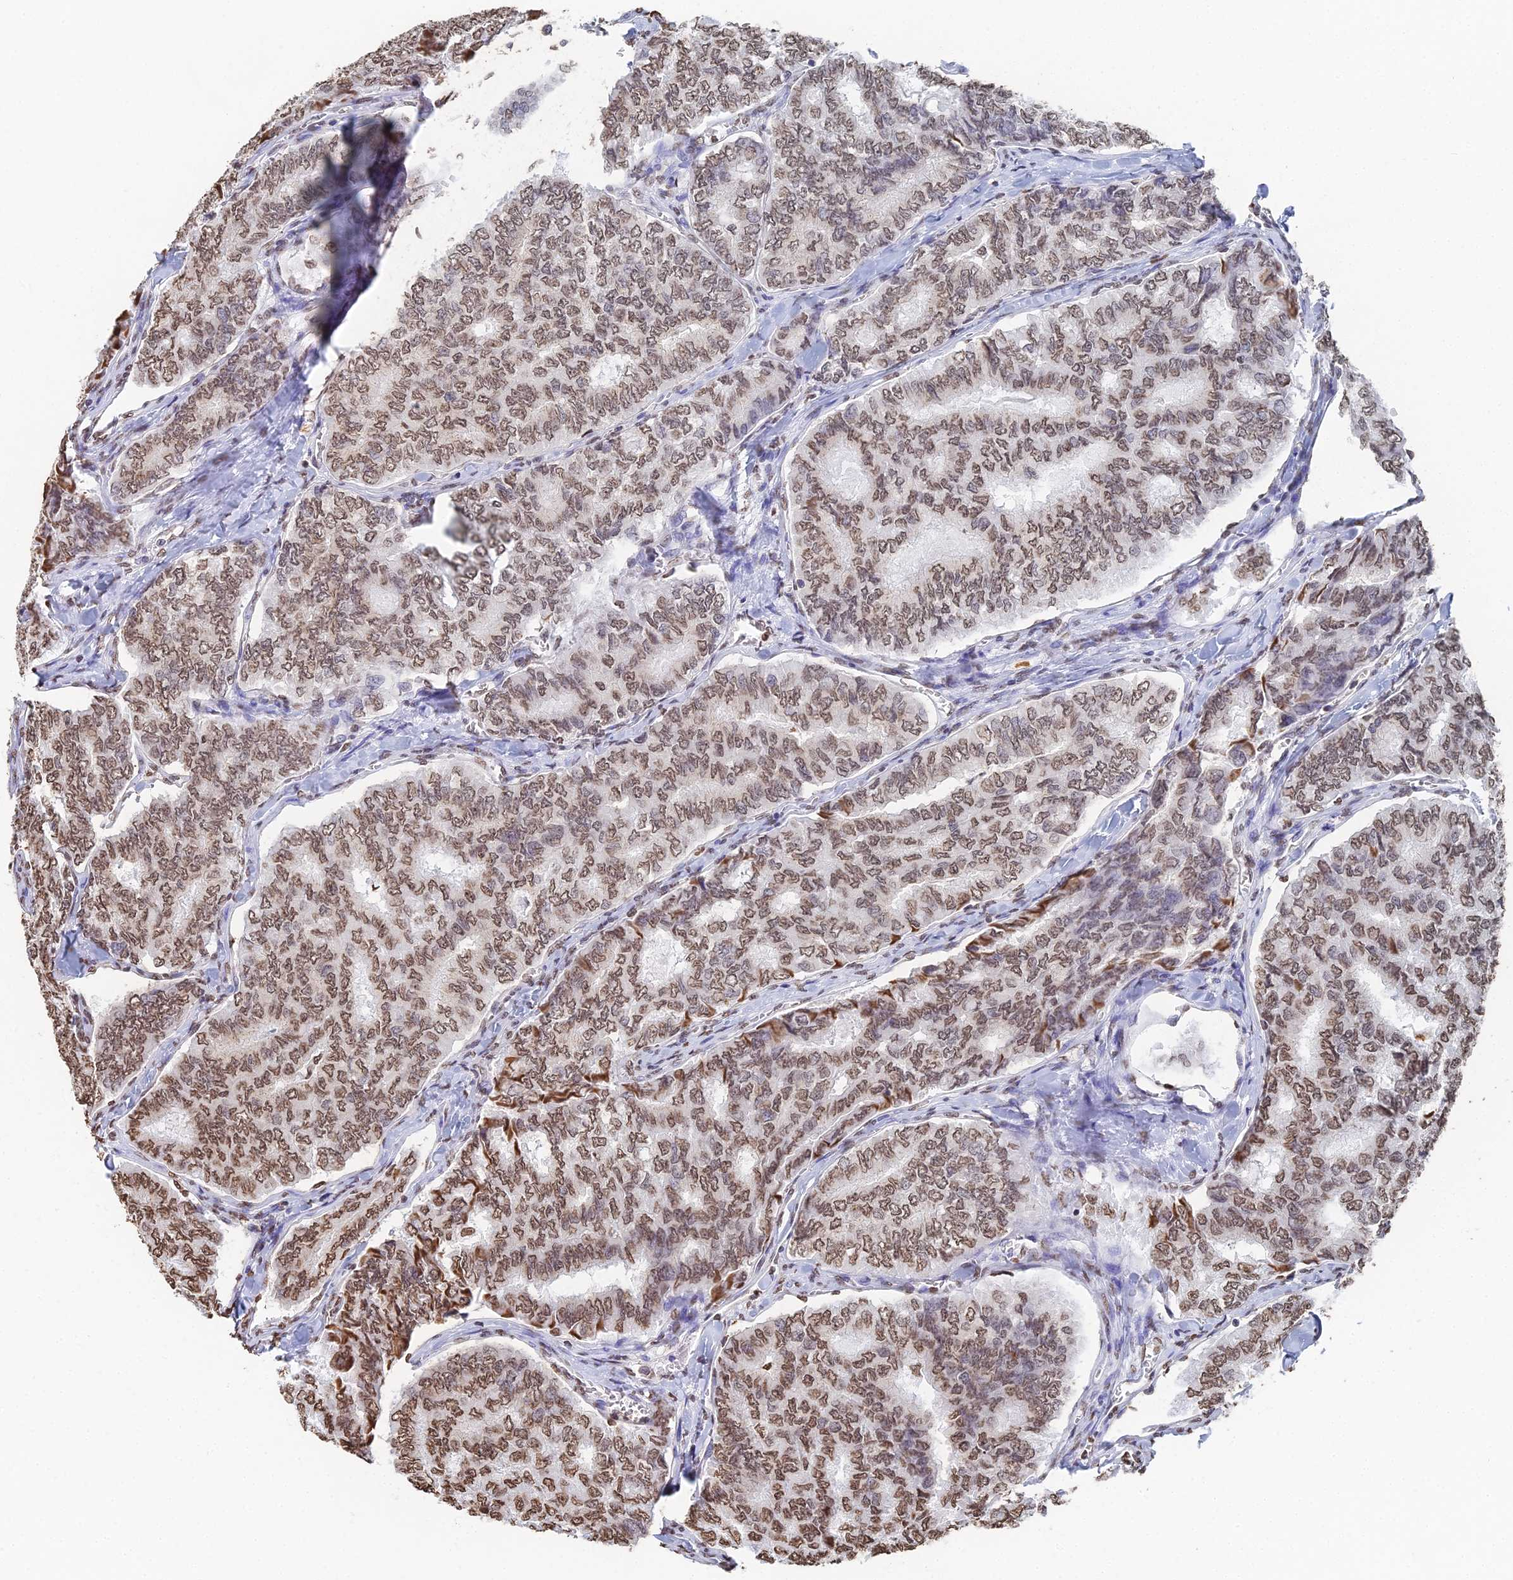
{"staining": {"intensity": "moderate", "quantity": ">75%", "location": "nuclear"}, "tissue": "thyroid cancer", "cell_type": "Tumor cells", "image_type": "cancer", "snomed": [{"axis": "morphology", "description": "Papillary adenocarcinoma, NOS"}, {"axis": "topography", "description": "Thyroid gland"}], "caption": "Brown immunohistochemical staining in human thyroid cancer (papillary adenocarcinoma) demonstrates moderate nuclear expression in about >75% of tumor cells.", "gene": "GBP3", "patient": {"sex": "female", "age": 35}}